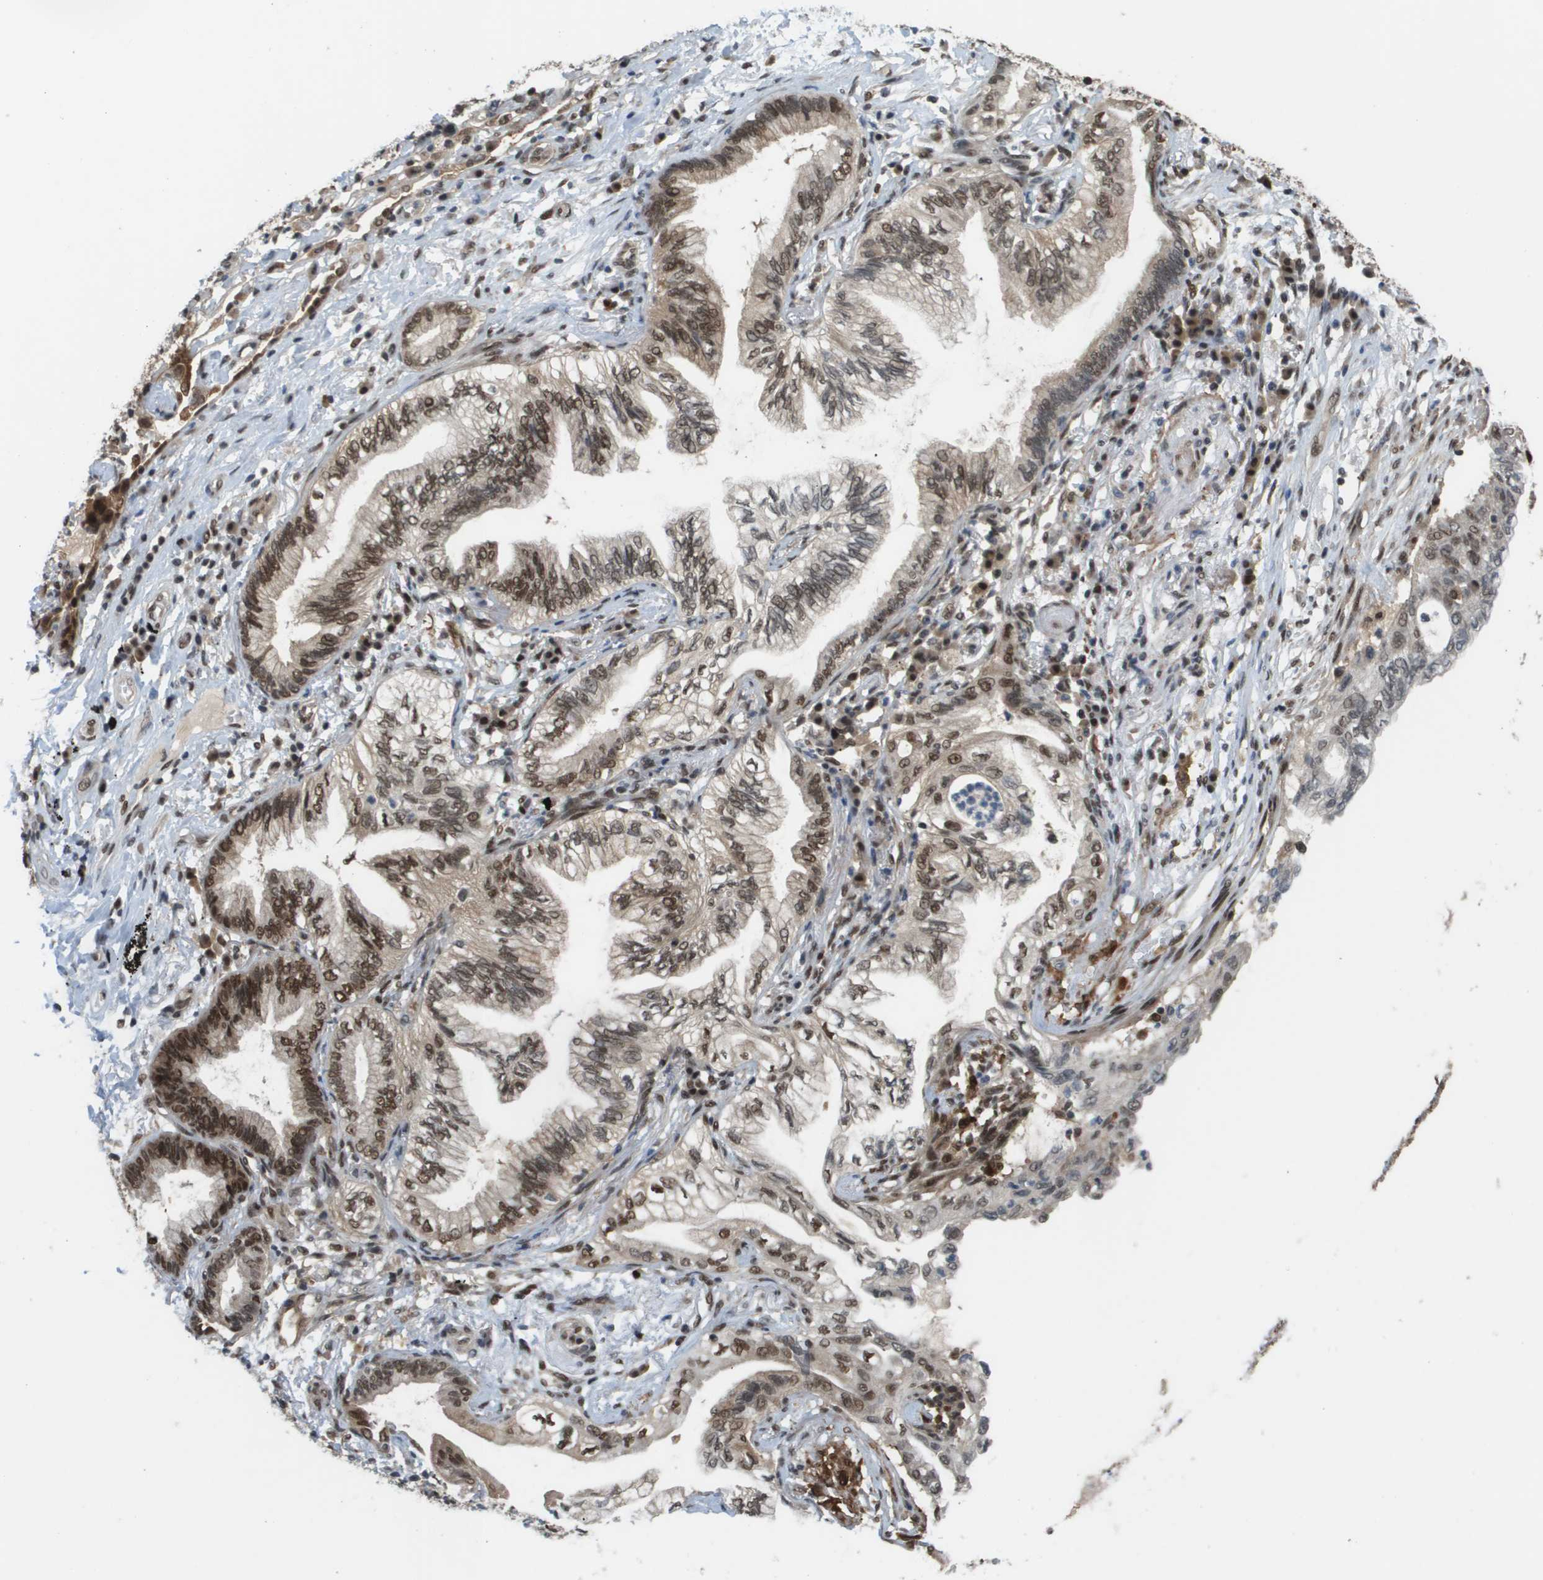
{"staining": {"intensity": "moderate", "quantity": "25%-75%", "location": "nuclear"}, "tissue": "lung cancer", "cell_type": "Tumor cells", "image_type": "cancer", "snomed": [{"axis": "morphology", "description": "Normal tissue, NOS"}, {"axis": "morphology", "description": "Adenocarcinoma, NOS"}, {"axis": "topography", "description": "Bronchus"}, {"axis": "topography", "description": "Lung"}], "caption": "DAB (3,3'-diaminobenzidine) immunohistochemical staining of human adenocarcinoma (lung) exhibits moderate nuclear protein positivity in approximately 25%-75% of tumor cells.", "gene": "PRCC", "patient": {"sex": "female", "age": 70}}